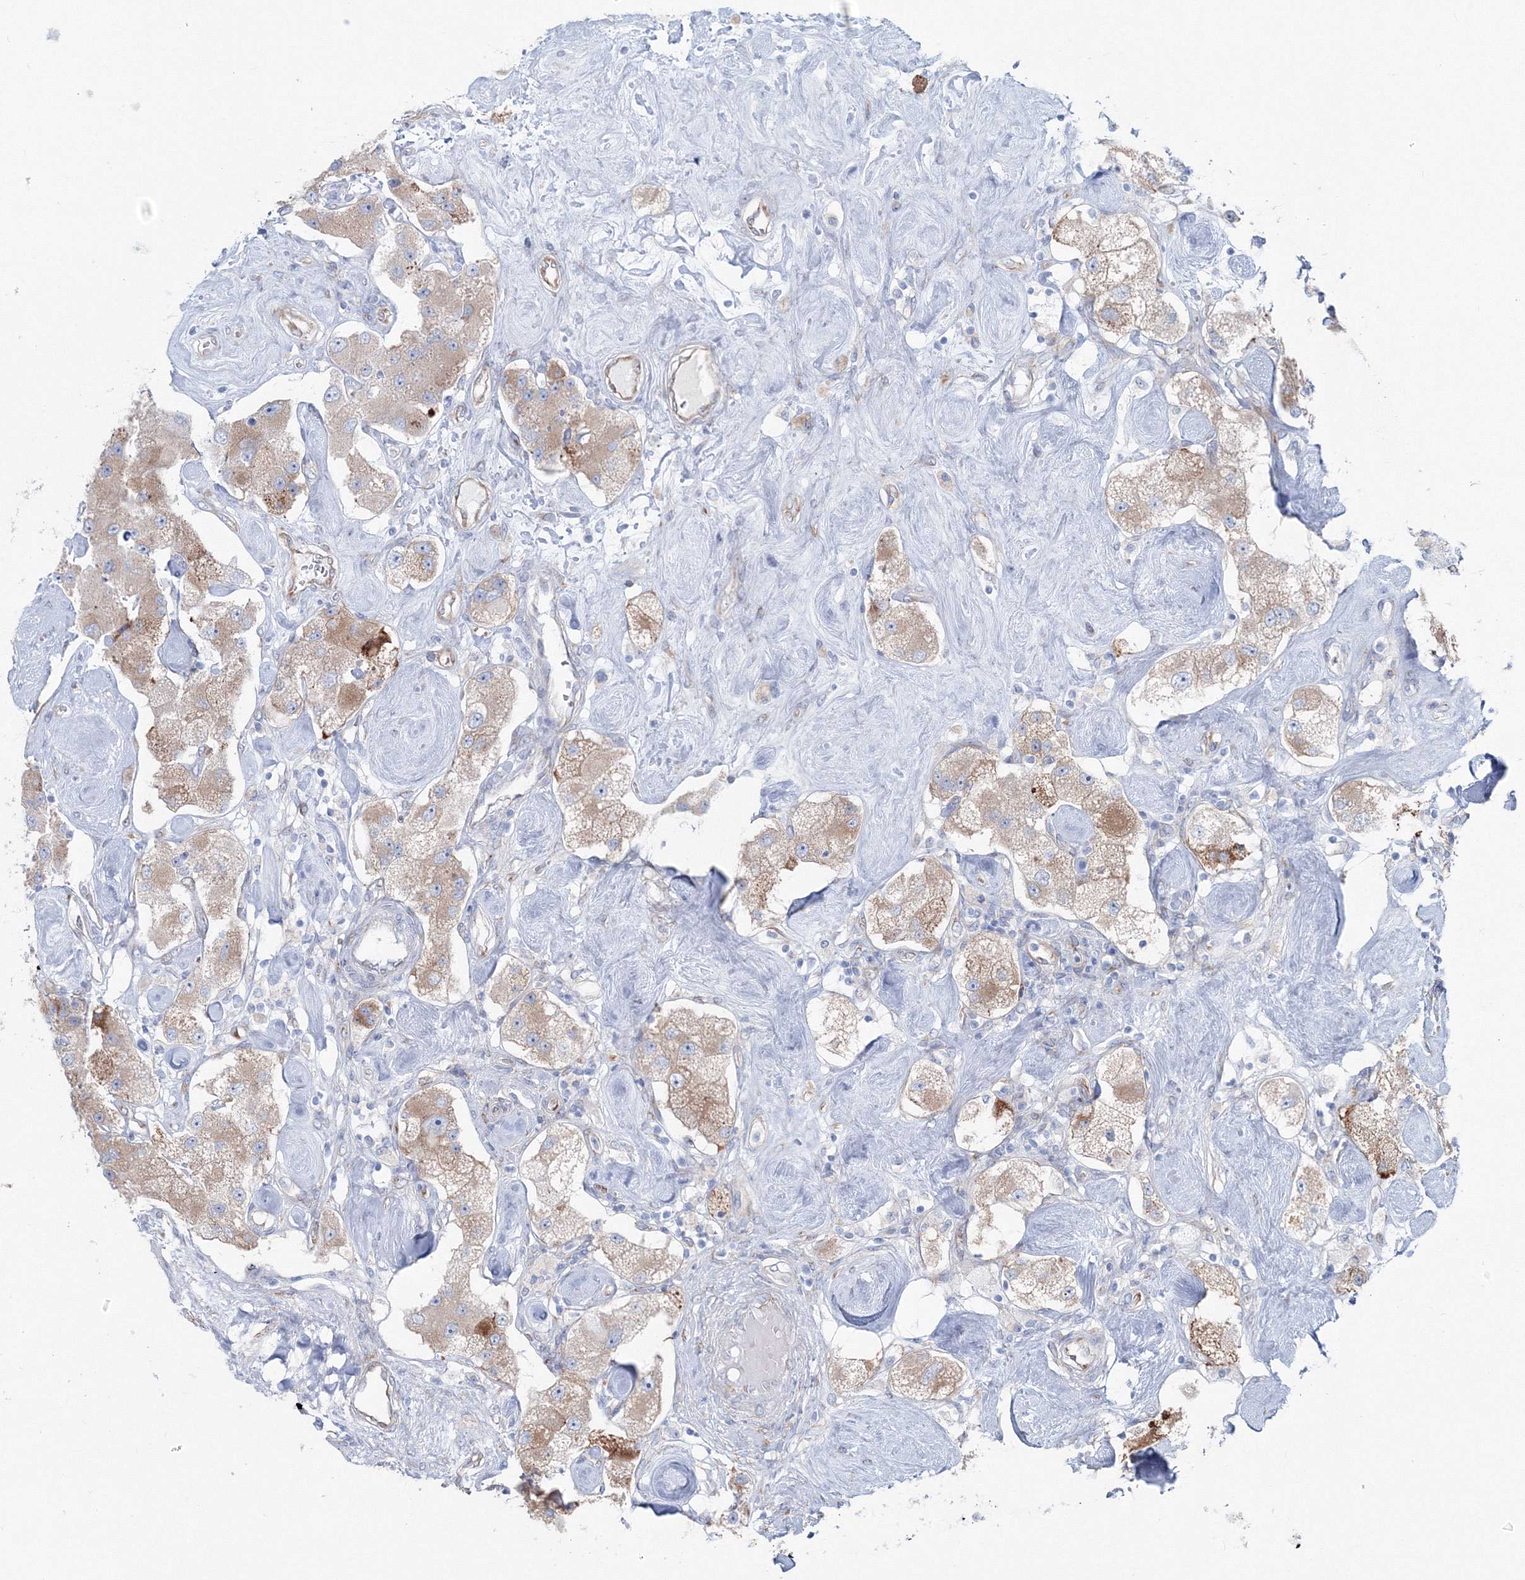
{"staining": {"intensity": "moderate", "quantity": "<25%", "location": "cytoplasmic/membranous"}, "tissue": "carcinoid", "cell_type": "Tumor cells", "image_type": "cancer", "snomed": [{"axis": "morphology", "description": "Carcinoid, malignant, NOS"}, {"axis": "topography", "description": "Pancreas"}], "caption": "Carcinoid stained for a protein (brown) exhibits moderate cytoplasmic/membranous positive staining in about <25% of tumor cells.", "gene": "RCN1", "patient": {"sex": "male", "age": 41}}